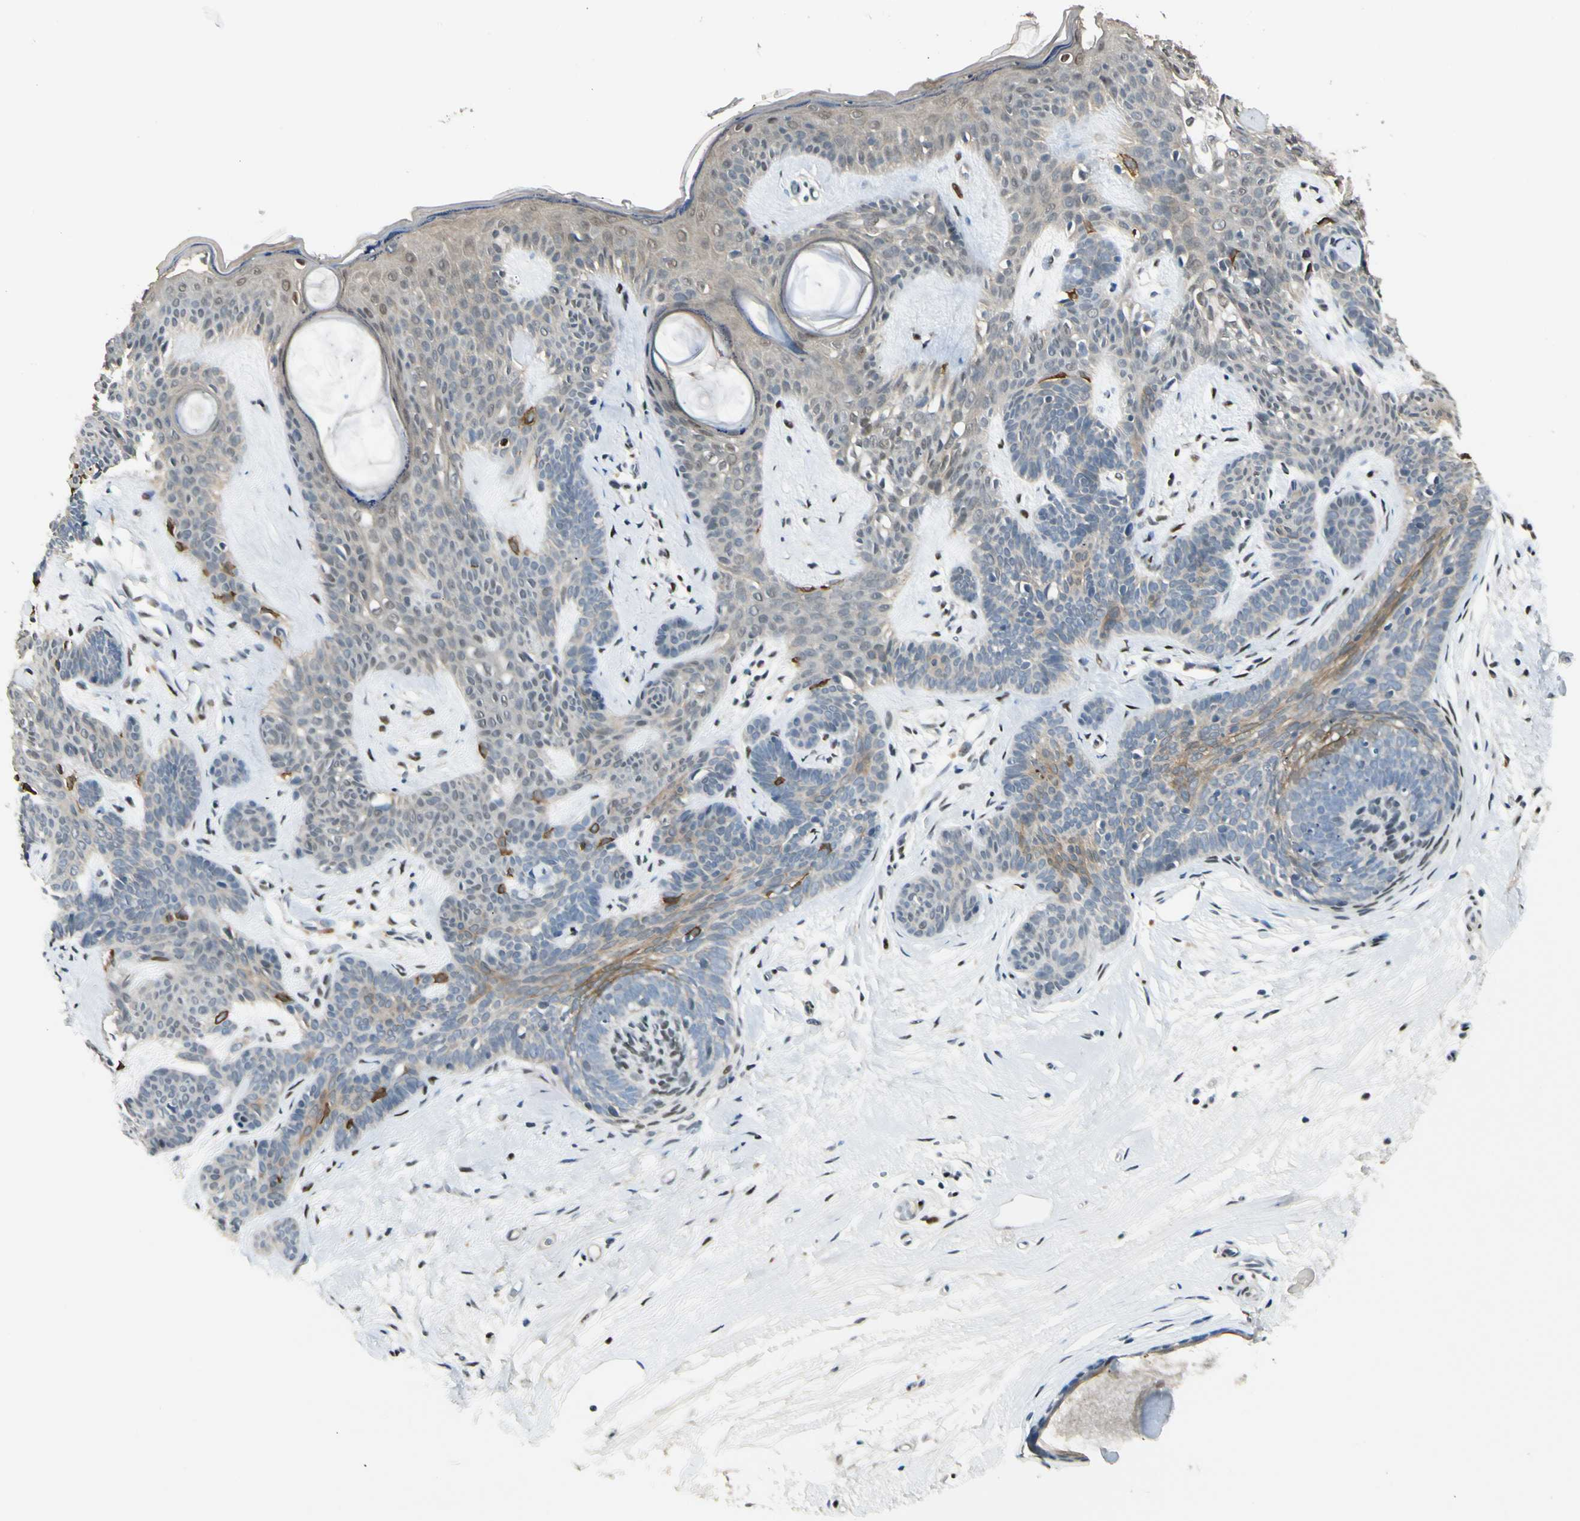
{"staining": {"intensity": "moderate", "quantity": "25%-75%", "location": "cytoplasmic/membranous,nuclear"}, "tissue": "skin cancer", "cell_type": "Tumor cells", "image_type": "cancer", "snomed": [{"axis": "morphology", "description": "Developmental malformation"}, {"axis": "morphology", "description": "Basal cell carcinoma"}, {"axis": "topography", "description": "Skin"}], "caption": "Tumor cells show medium levels of moderate cytoplasmic/membranous and nuclear positivity in about 25%-75% of cells in human basal cell carcinoma (skin).", "gene": "ATXN1", "patient": {"sex": "female", "age": 62}}